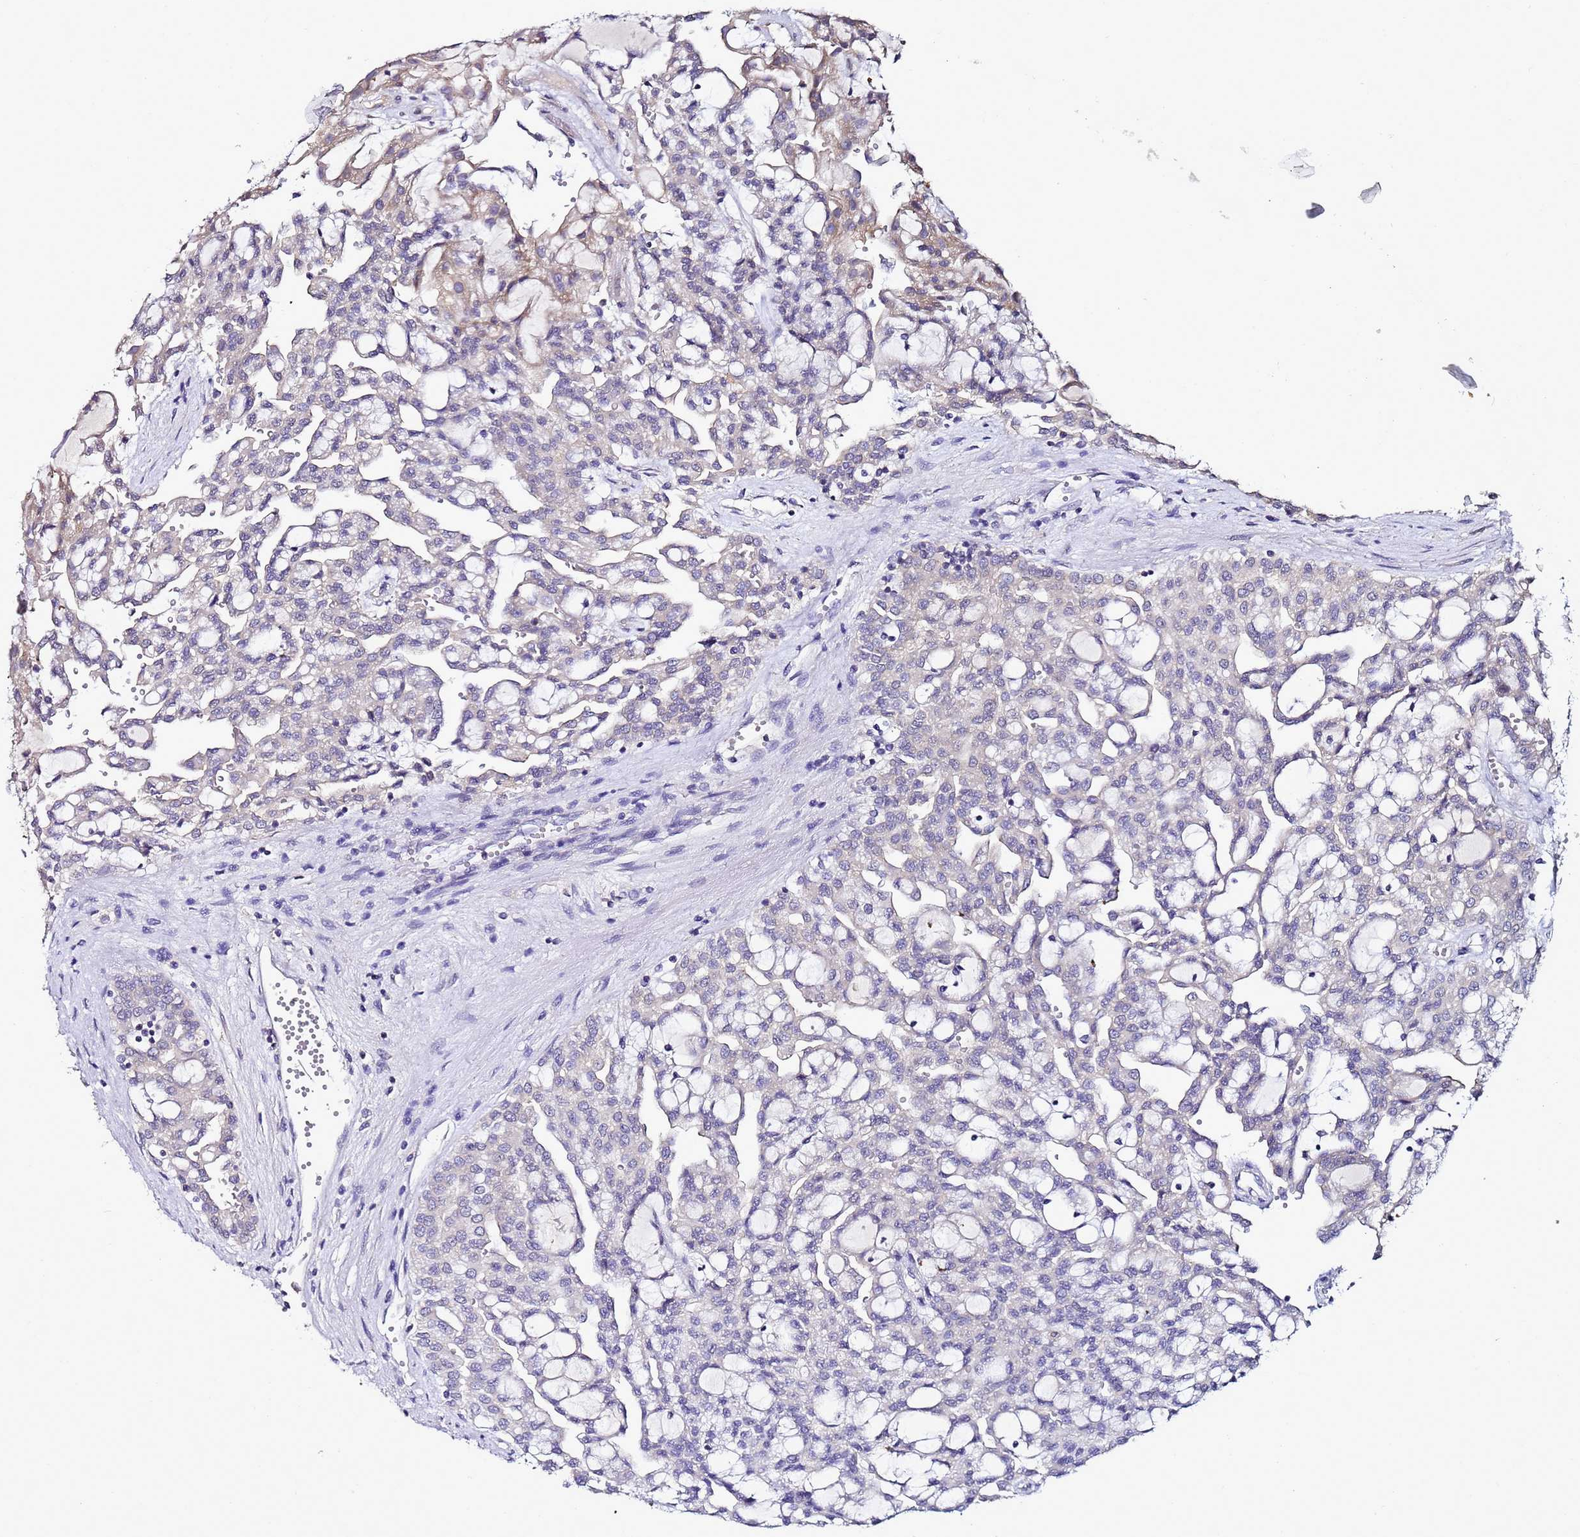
{"staining": {"intensity": "negative", "quantity": "none", "location": "none"}, "tissue": "renal cancer", "cell_type": "Tumor cells", "image_type": "cancer", "snomed": [{"axis": "morphology", "description": "Adenocarcinoma, NOS"}, {"axis": "topography", "description": "Kidney"}], "caption": "A micrograph of renal adenocarcinoma stained for a protein reveals no brown staining in tumor cells. The staining was performed using DAB to visualize the protein expression in brown, while the nuclei were stained in blue with hematoxylin (Magnification: 20x).", "gene": "ANKRD17", "patient": {"sex": "male", "age": 63}}